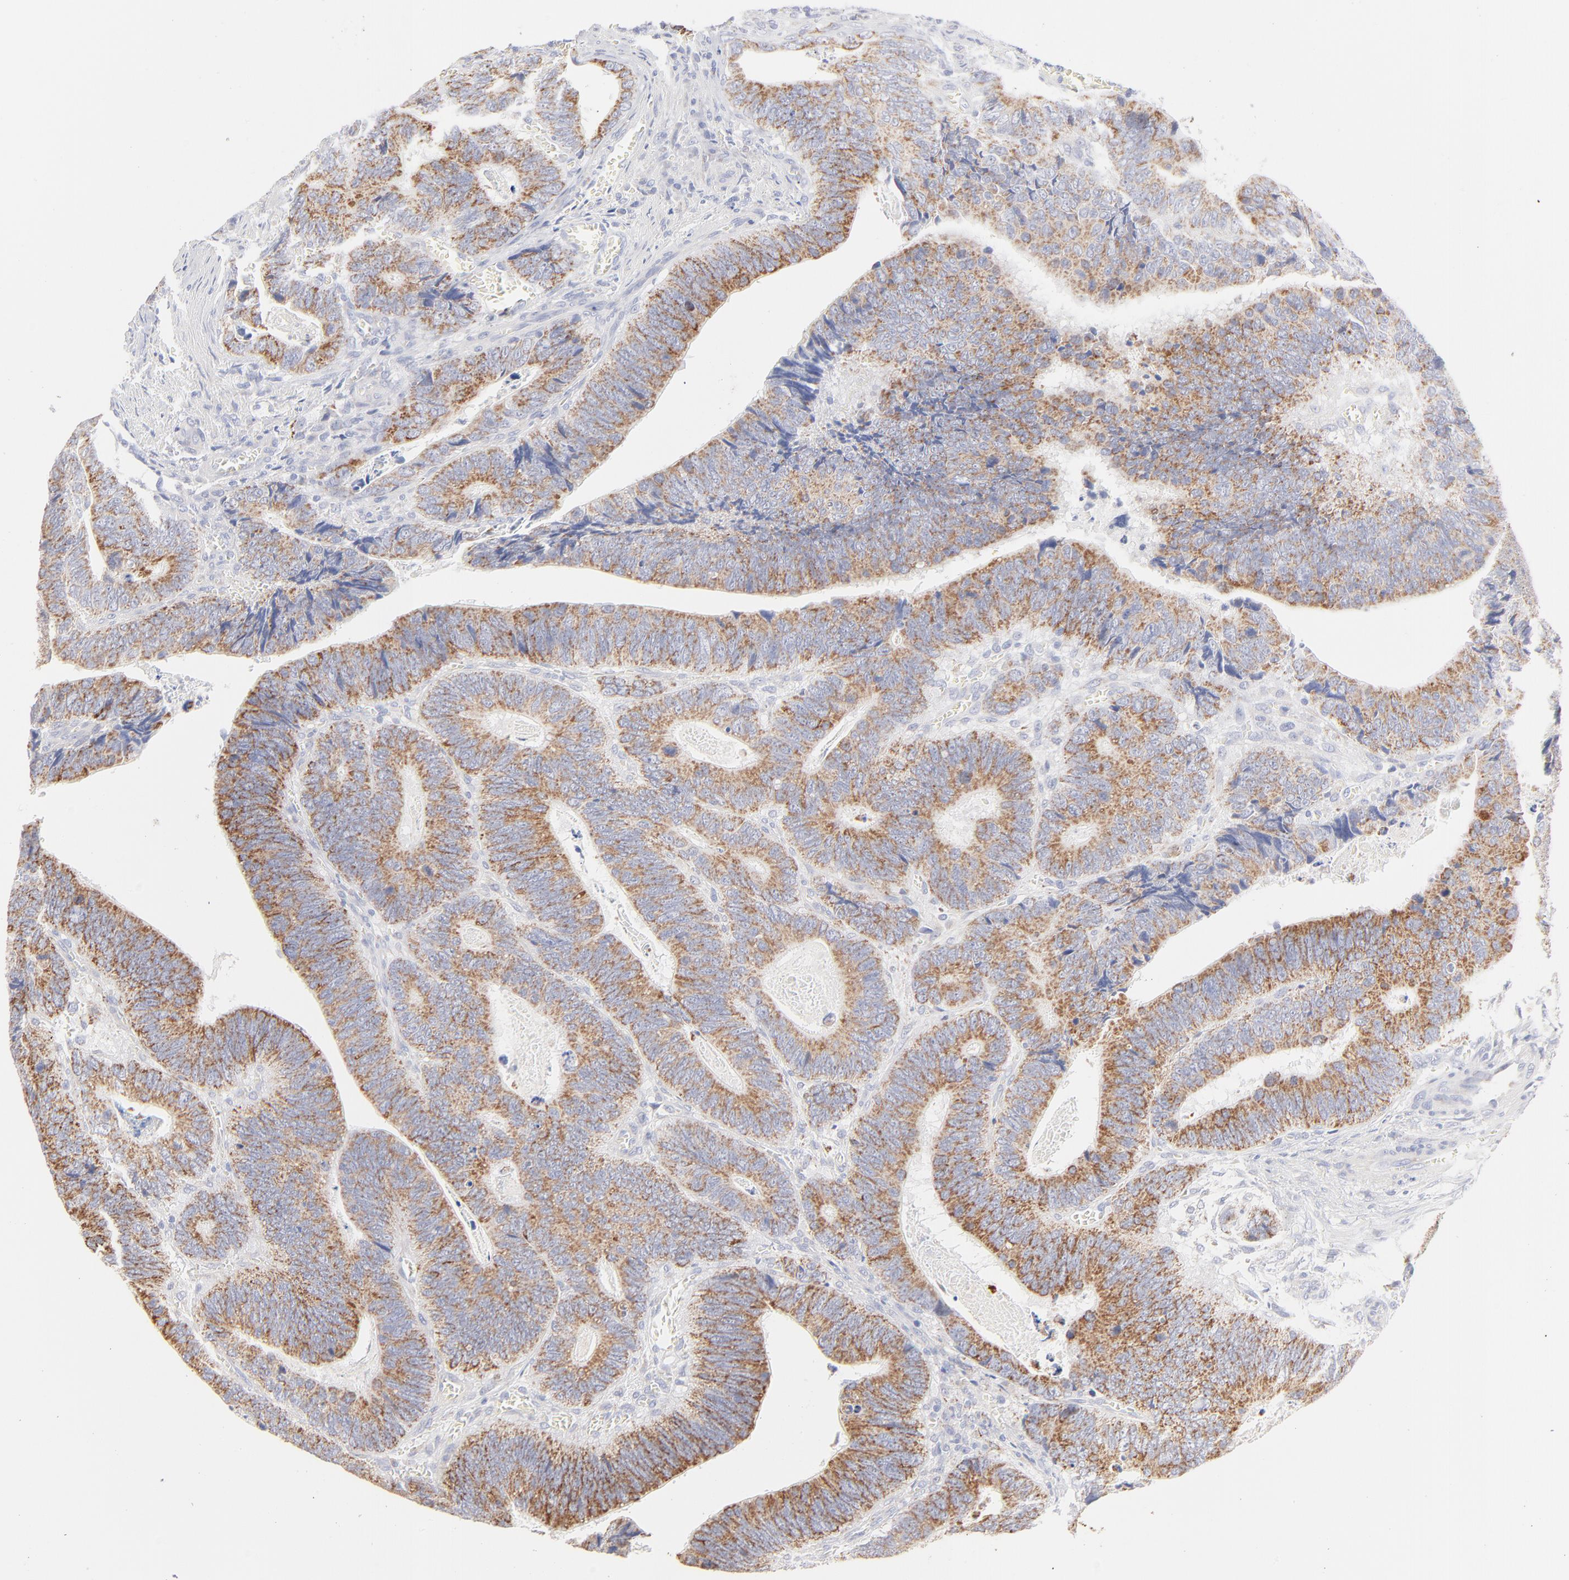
{"staining": {"intensity": "moderate", "quantity": ">75%", "location": "cytoplasmic/membranous"}, "tissue": "colorectal cancer", "cell_type": "Tumor cells", "image_type": "cancer", "snomed": [{"axis": "morphology", "description": "Adenocarcinoma, NOS"}, {"axis": "topography", "description": "Colon"}], "caption": "Protein analysis of colorectal cancer tissue exhibits moderate cytoplasmic/membranous staining in approximately >75% of tumor cells. The protein is stained brown, and the nuclei are stained in blue (DAB (3,3'-diaminobenzidine) IHC with brightfield microscopy, high magnification).", "gene": "TST", "patient": {"sex": "male", "age": 72}}